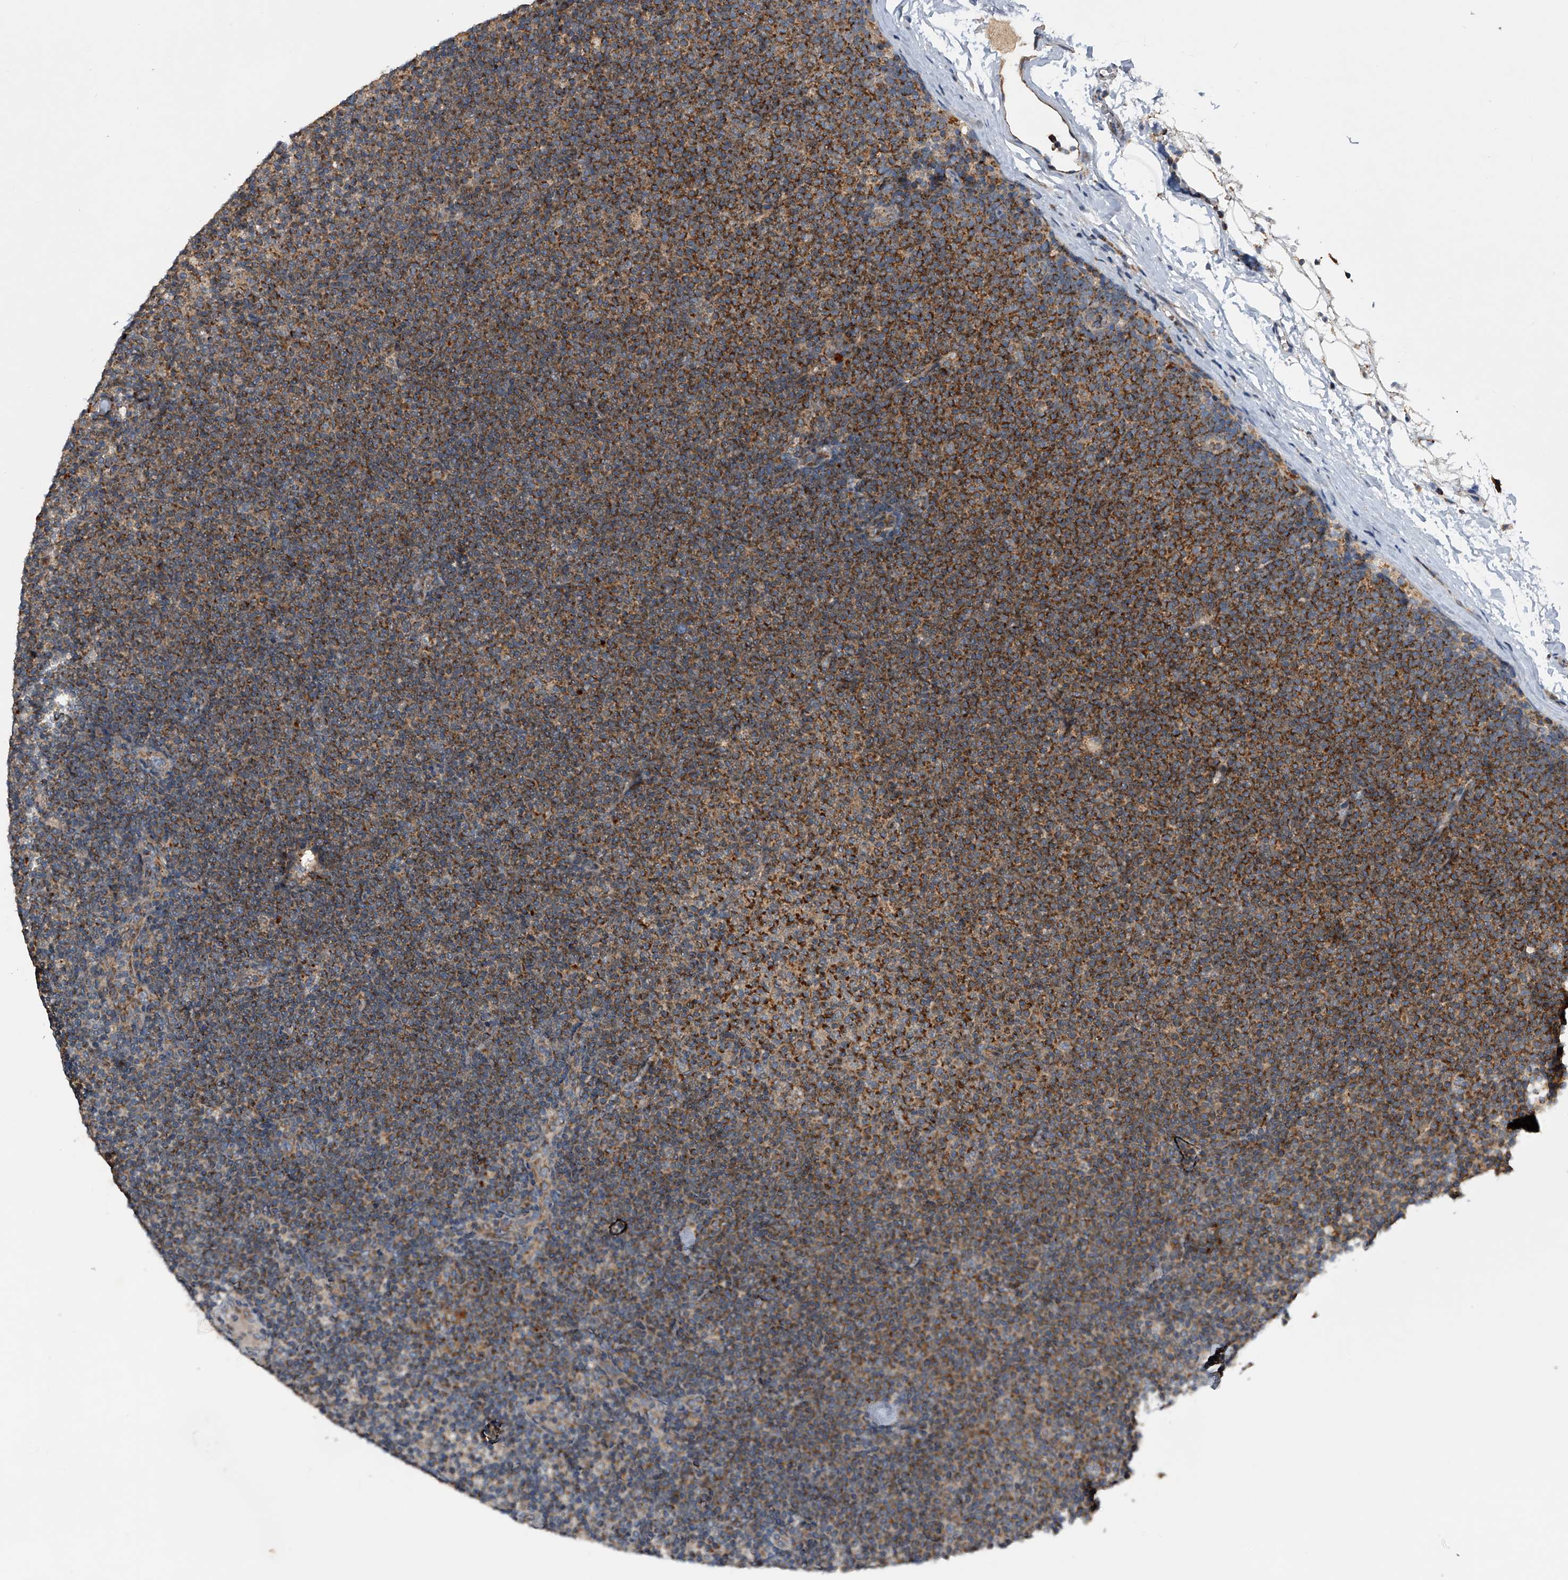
{"staining": {"intensity": "strong", "quantity": ">75%", "location": "cytoplasmic/membranous"}, "tissue": "lymphoma", "cell_type": "Tumor cells", "image_type": "cancer", "snomed": [{"axis": "morphology", "description": "Malignant lymphoma, non-Hodgkin's type, Low grade"}, {"axis": "topography", "description": "Lymph node"}], "caption": "This is an image of IHC staining of low-grade malignant lymphoma, non-Hodgkin's type, which shows strong expression in the cytoplasmic/membranous of tumor cells.", "gene": "LYRM4", "patient": {"sex": "female", "age": 53}}